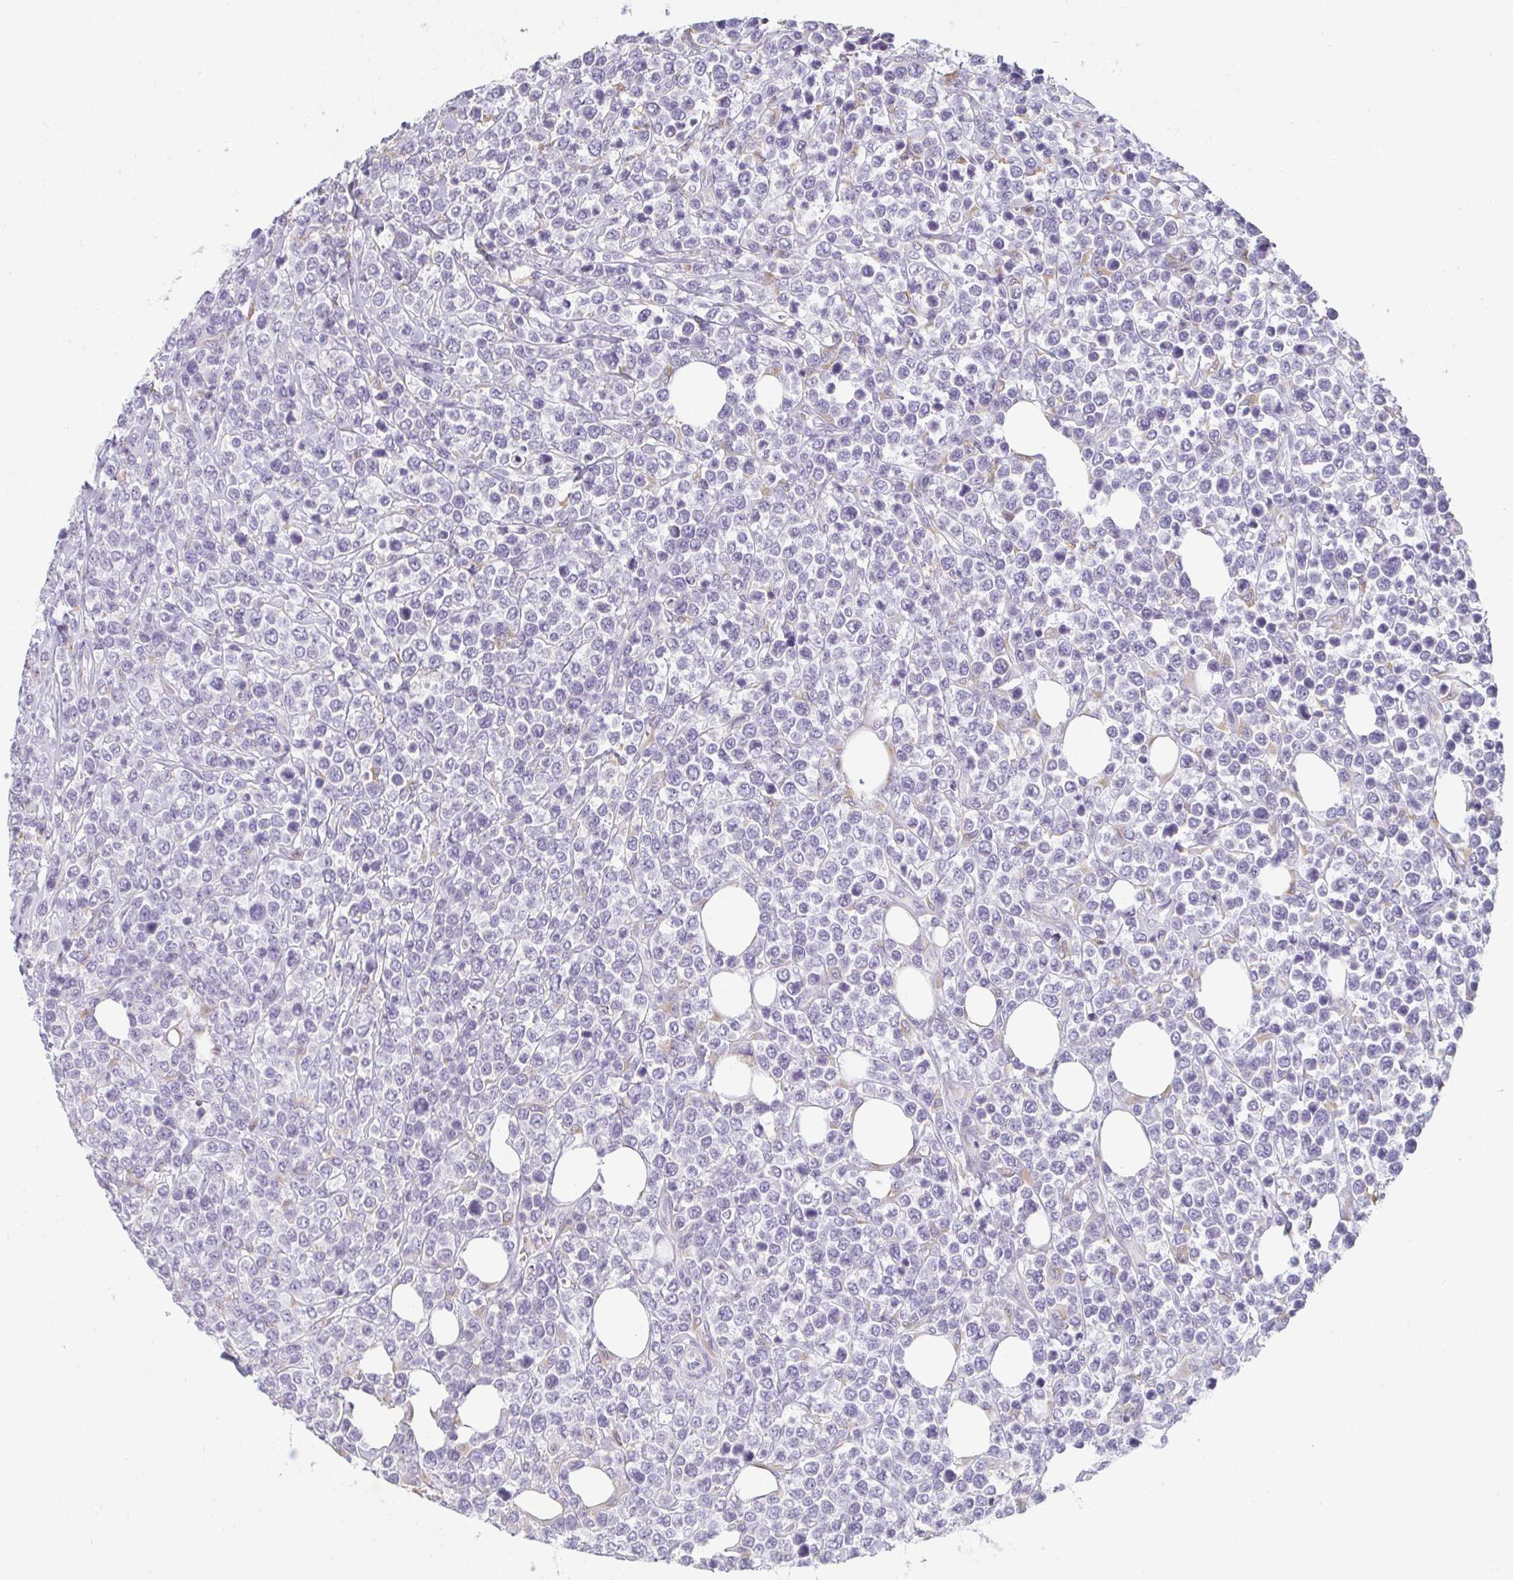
{"staining": {"intensity": "negative", "quantity": "none", "location": "none"}, "tissue": "lymphoma", "cell_type": "Tumor cells", "image_type": "cancer", "snomed": [{"axis": "morphology", "description": "Malignant lymphoma, non-Hodgkin's type, High grade"}, {"axis": "topography", "description": "Soft tissue"}], "caption": "Immunohistochemical staining of human malignant lymphoma, non-Hodgkin's type (high-grade) reveals no significant staining in tumor cells. (DAB (3,3'-diaminobenzidine) IHC with hematoxylin counter stain).", "gene": "PDE2A", "patient": {"sex": "female", "age": 56}}